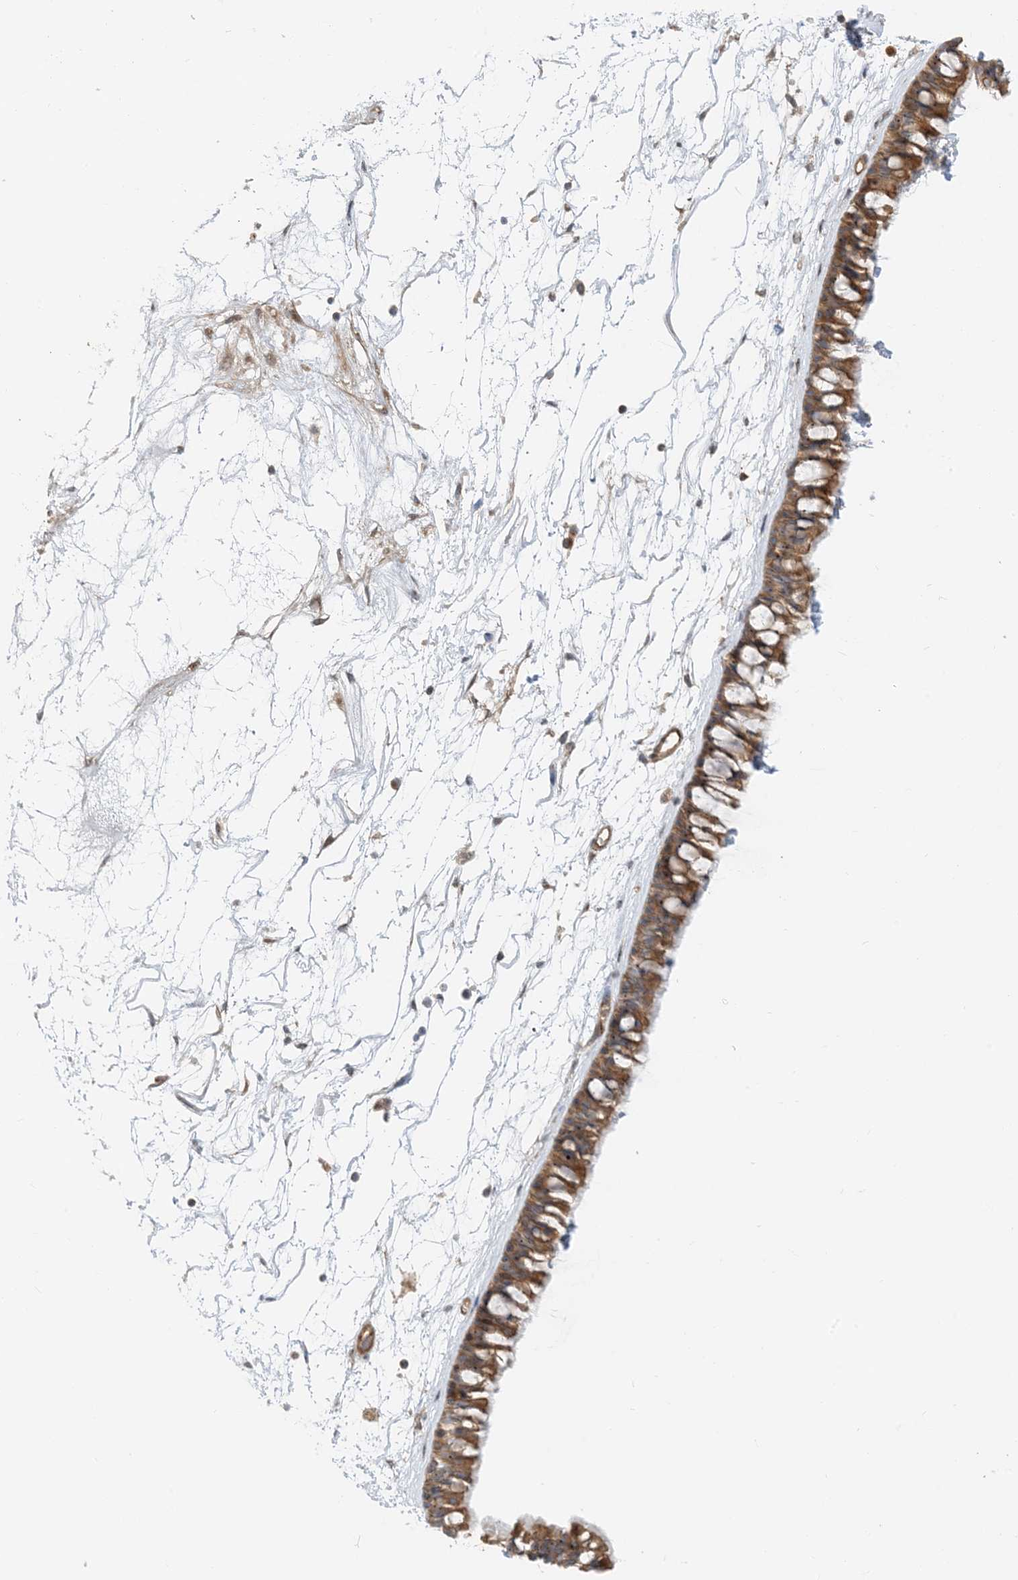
{"staining": {"intensity": "moderate", "quantity": ">75%", "location": "cytoplasmic/membranous"}, "tissue": "nasopharynx", "cell_type": "Respiratory epithelial cells", "image_type": "normal", "snomed": [{"axis": "morphology", "description": "Normal tissue, NOS"}, {"axis": "topography", "description": "Nasopharynx"}], "caption": "IHC (DAB) staining of unremarkable nasopharynx displays moderate cytoplasmic/membranous protein expression in approximately >75% of respiratory epithelial cells.", "gene": "MYL5", "patient": {"sex": "male", "age": 64}}